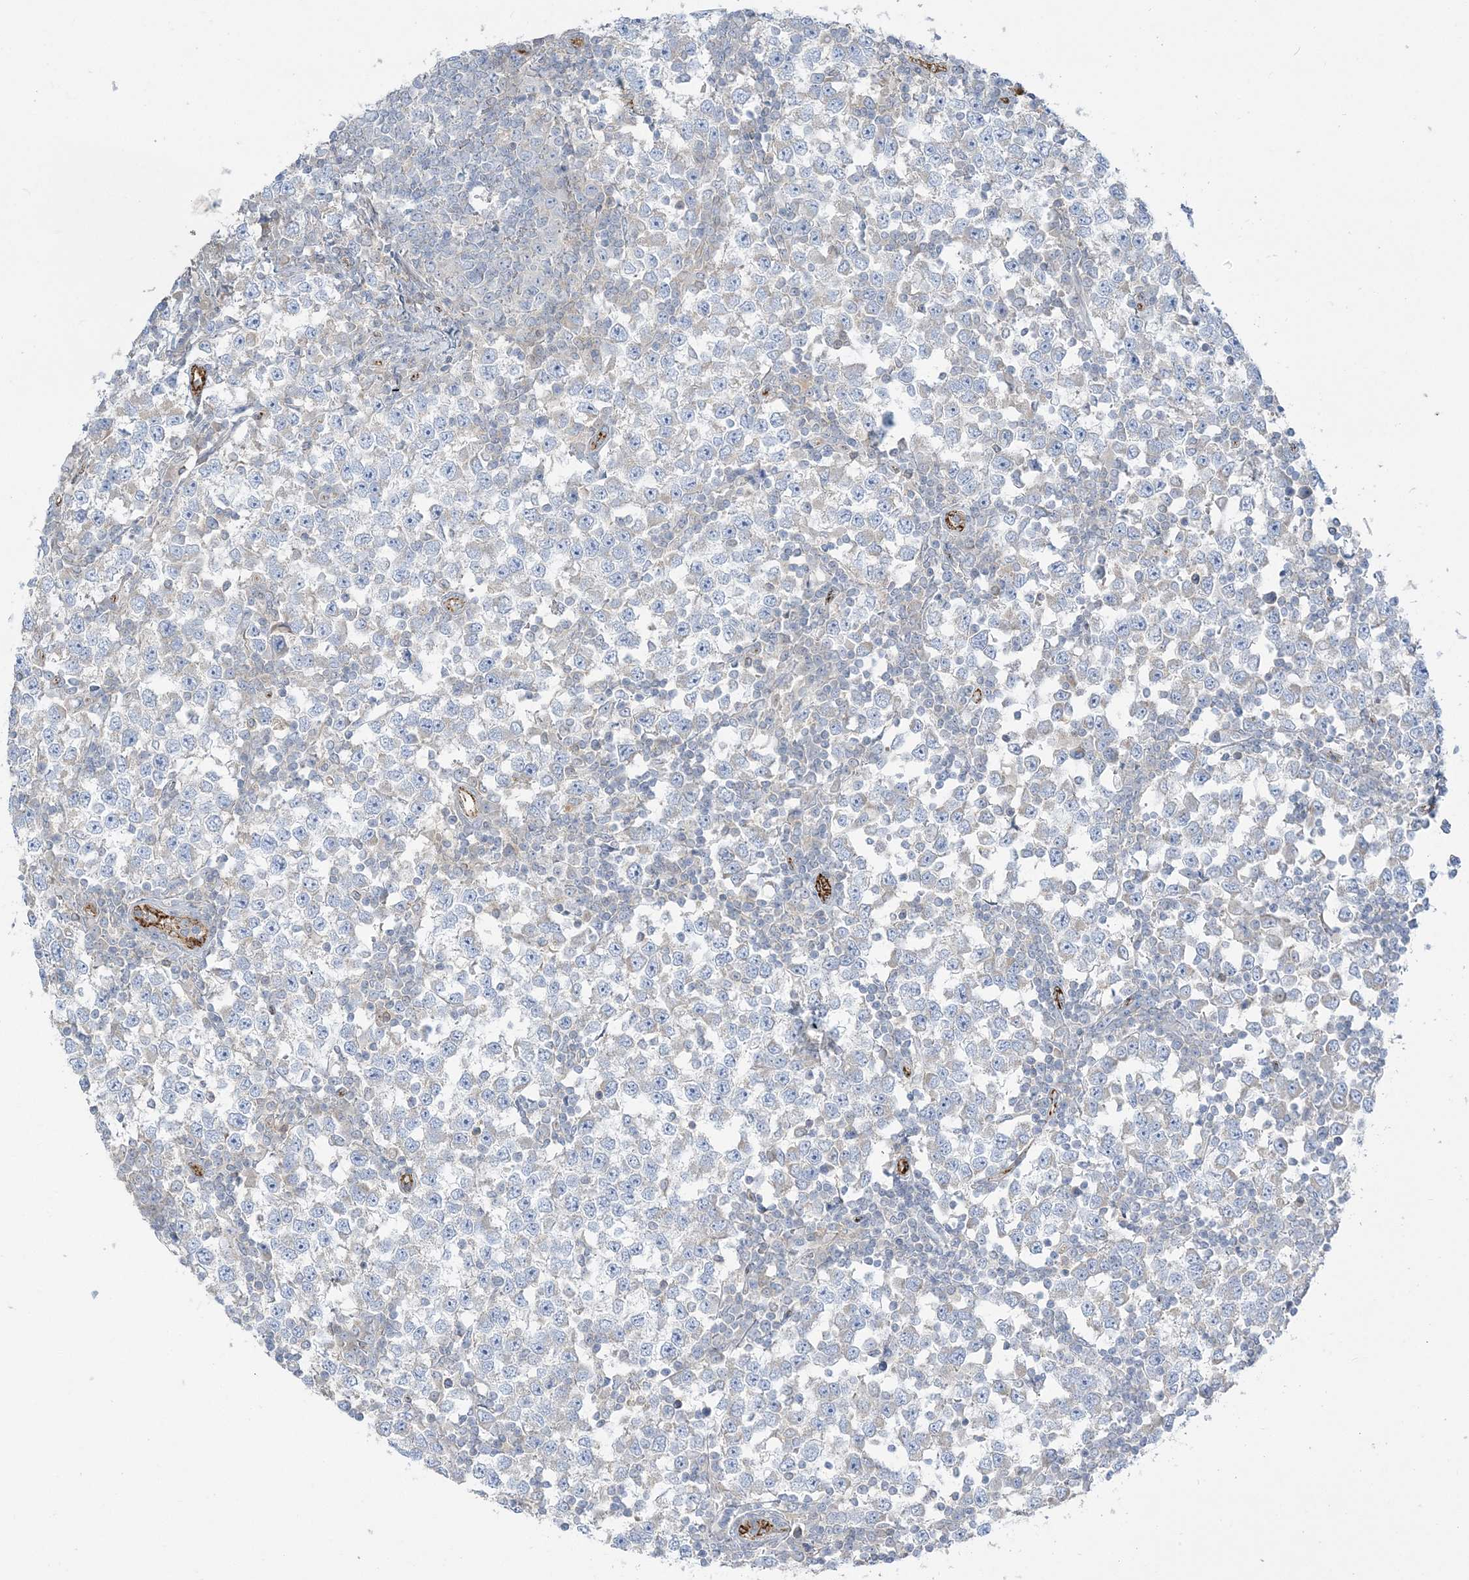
{"staining": {"intensity": "negative", "quantity": "none", "location": "none"}, "tissue": "testis cancer", "cell_type": "Tumor cells", "image_type": "cancer", "snomed": [{"axis": "morphology", "description": "Seminoma, NOS"}, {"axis": "topography", "description": "Testis"}], "caption": "Immunohistochemistry image of neoplastic tissue: human seminoma (testis) stained with DAB demonstrates no significant protein staining in tumor cells.", "gene": "INPP1", "patient": {"sex": "male", "age": 65}}